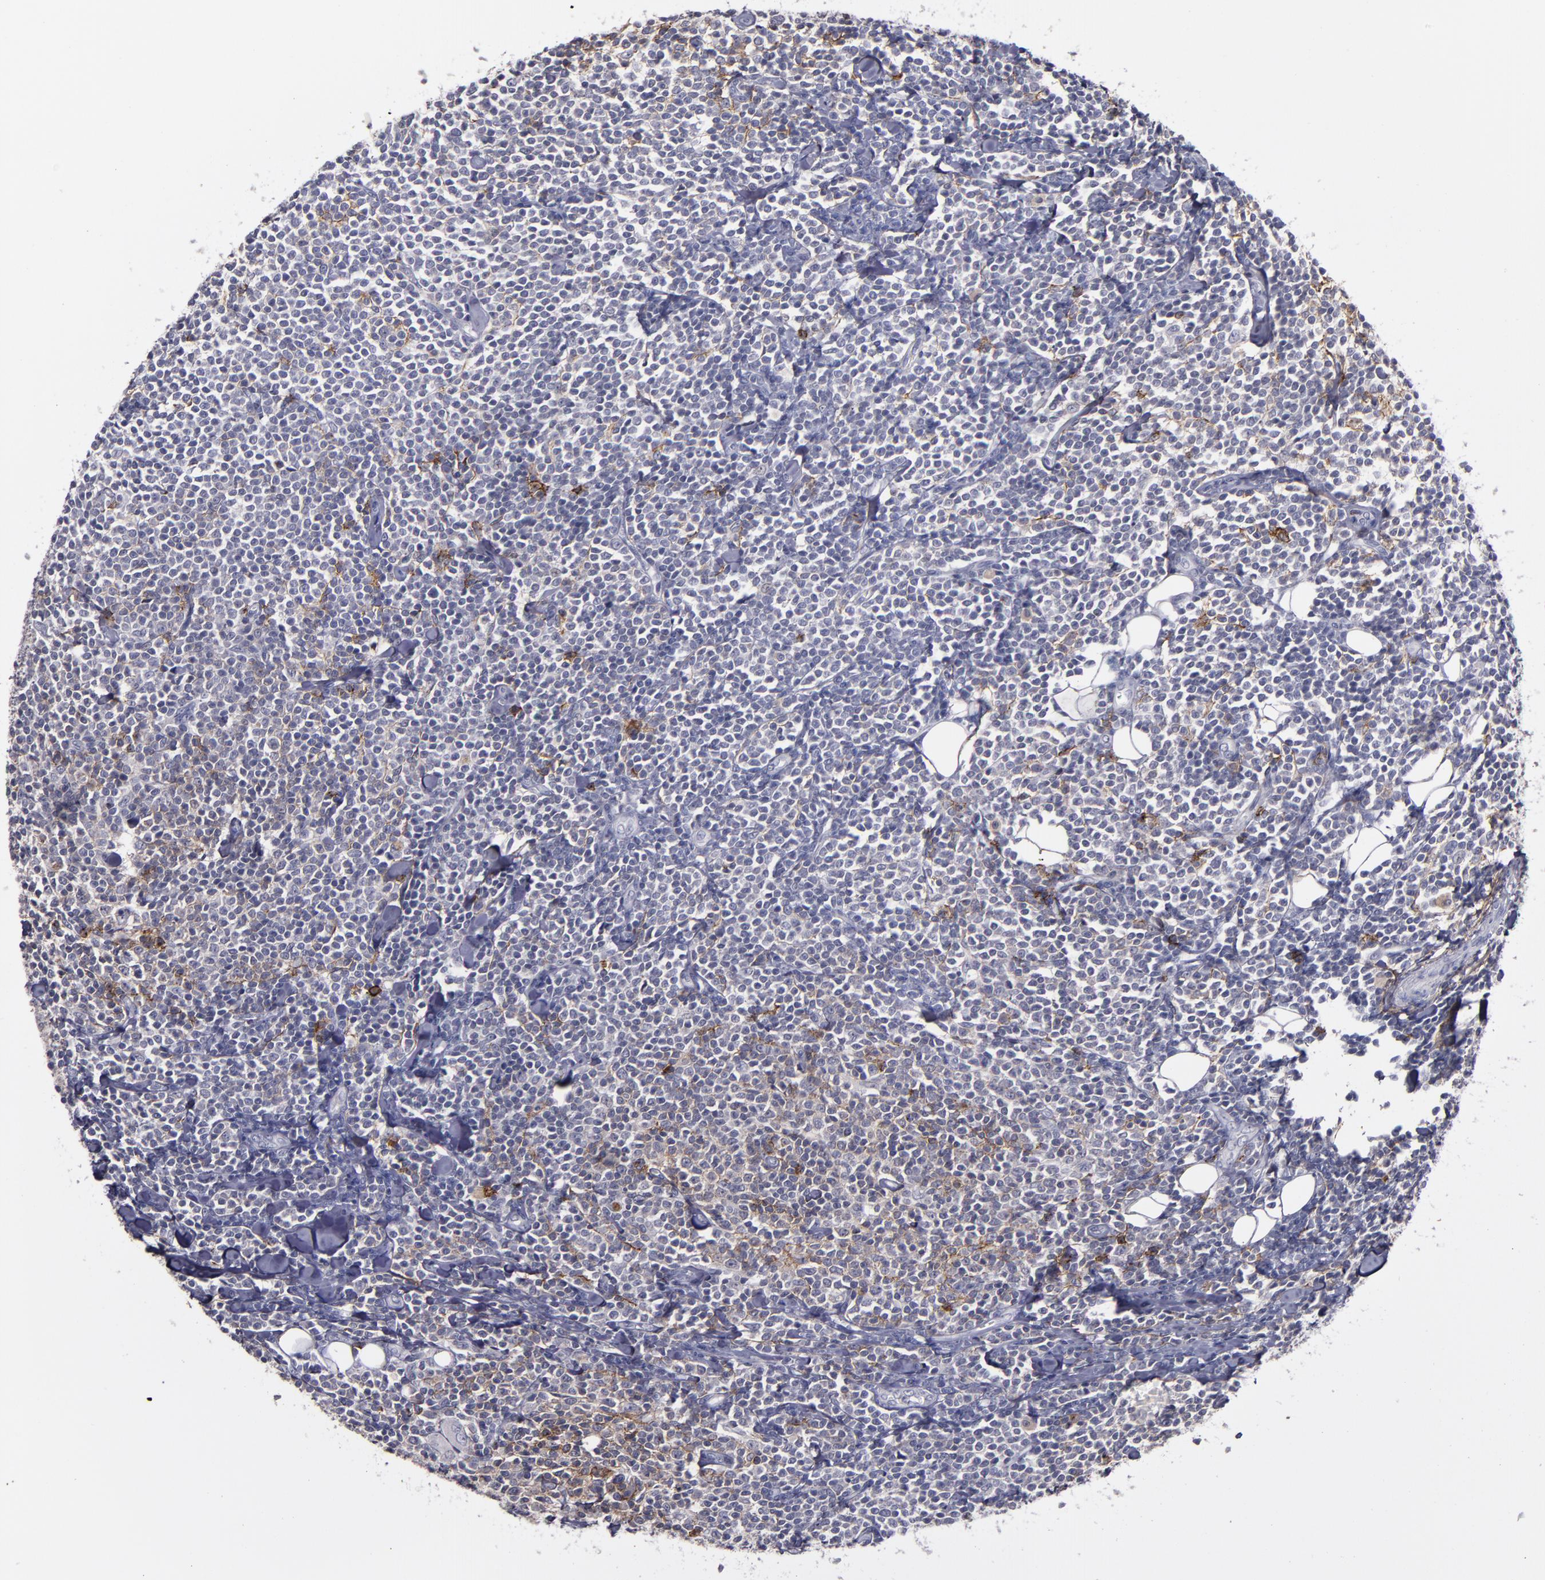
{"staining": {"intensity": "negative", "quantity": "none", "location": "none"}, "tissue": "lymphoma", "cell_type": "Tumor cells", "image_type": "cancer", "snomed": [{"axis": "morphology", "description": "Malignant lymphoma, non-Hodgkin's type, Low grade"}, {"axis": "topography", "description": "Soft tissue"}], "caption": "IHC micrograph of neoplastic tissue: lymphoma stained with DAB demonstrates no significant protein positivity in tumor cells. The staining was performed using DAB to visualize the protein expression in brown, while the nuclei were stained in blue with hematoxylin (Magnification: 20x).", "gene": "MFGE8", "patient": {"sex": "male", "age": 92}}